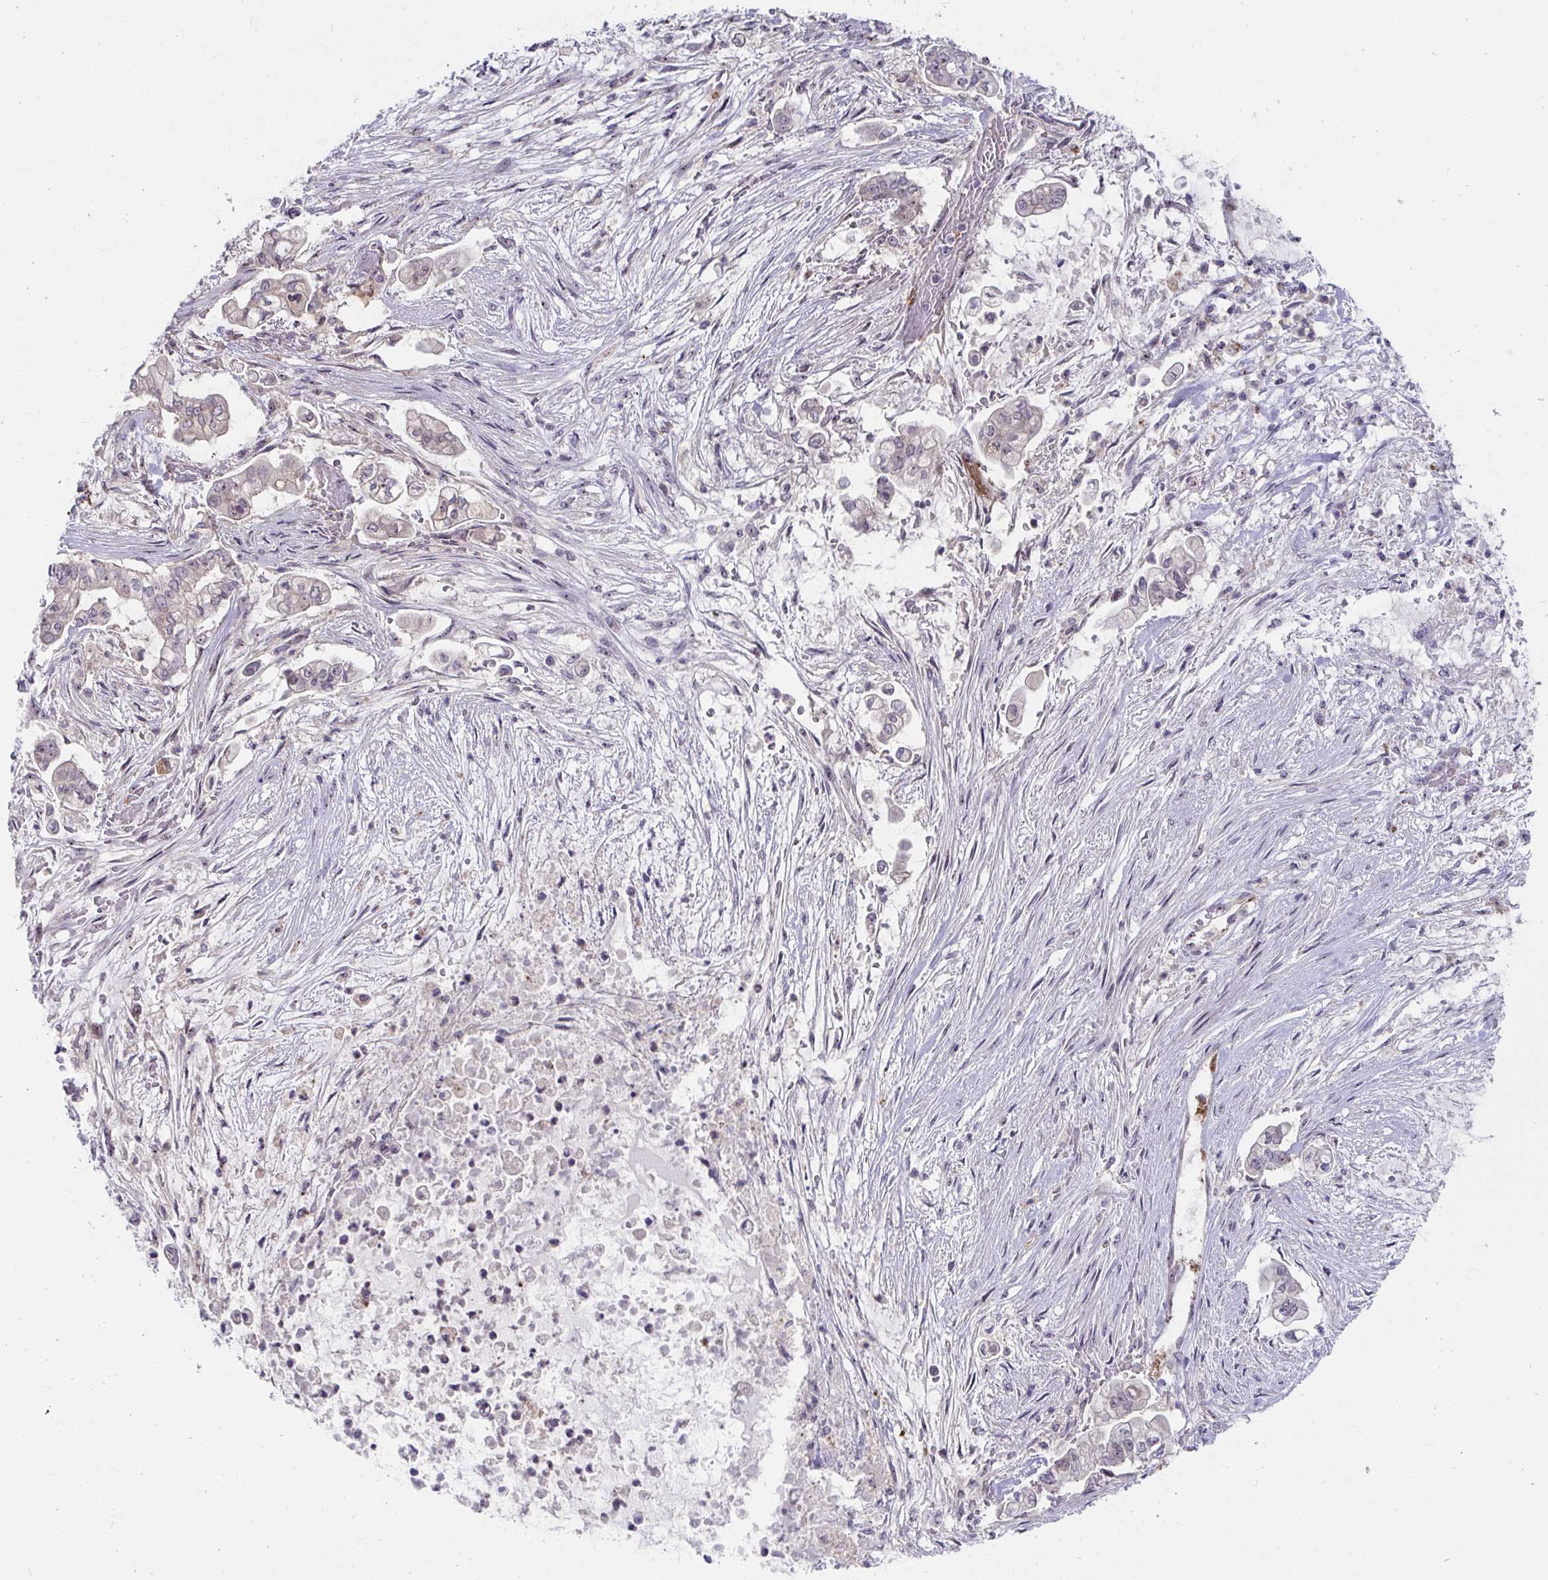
{"staining": {"intensity": "weak", "quantity": "<25%", "location": "cytoplasmic/membranous"}, "tissue": "pancreatic cancer", "cell_type": "Tumor cells", "image_type": "cancer", "snomed": [{"axis": "morphology", "description": "Adenocarcinoma, NOS"}, {"axis": "topography", "description": "Pancreas"}], "caption": "Immunohistochemistry micrograph of neoplastic tissue: human pancreatic adenocarcinoma stained with DAB exhibits no significant protein expression in tumor cells.", "gene": "MUS81", "patient": {"sex": "female", "age": 69}}